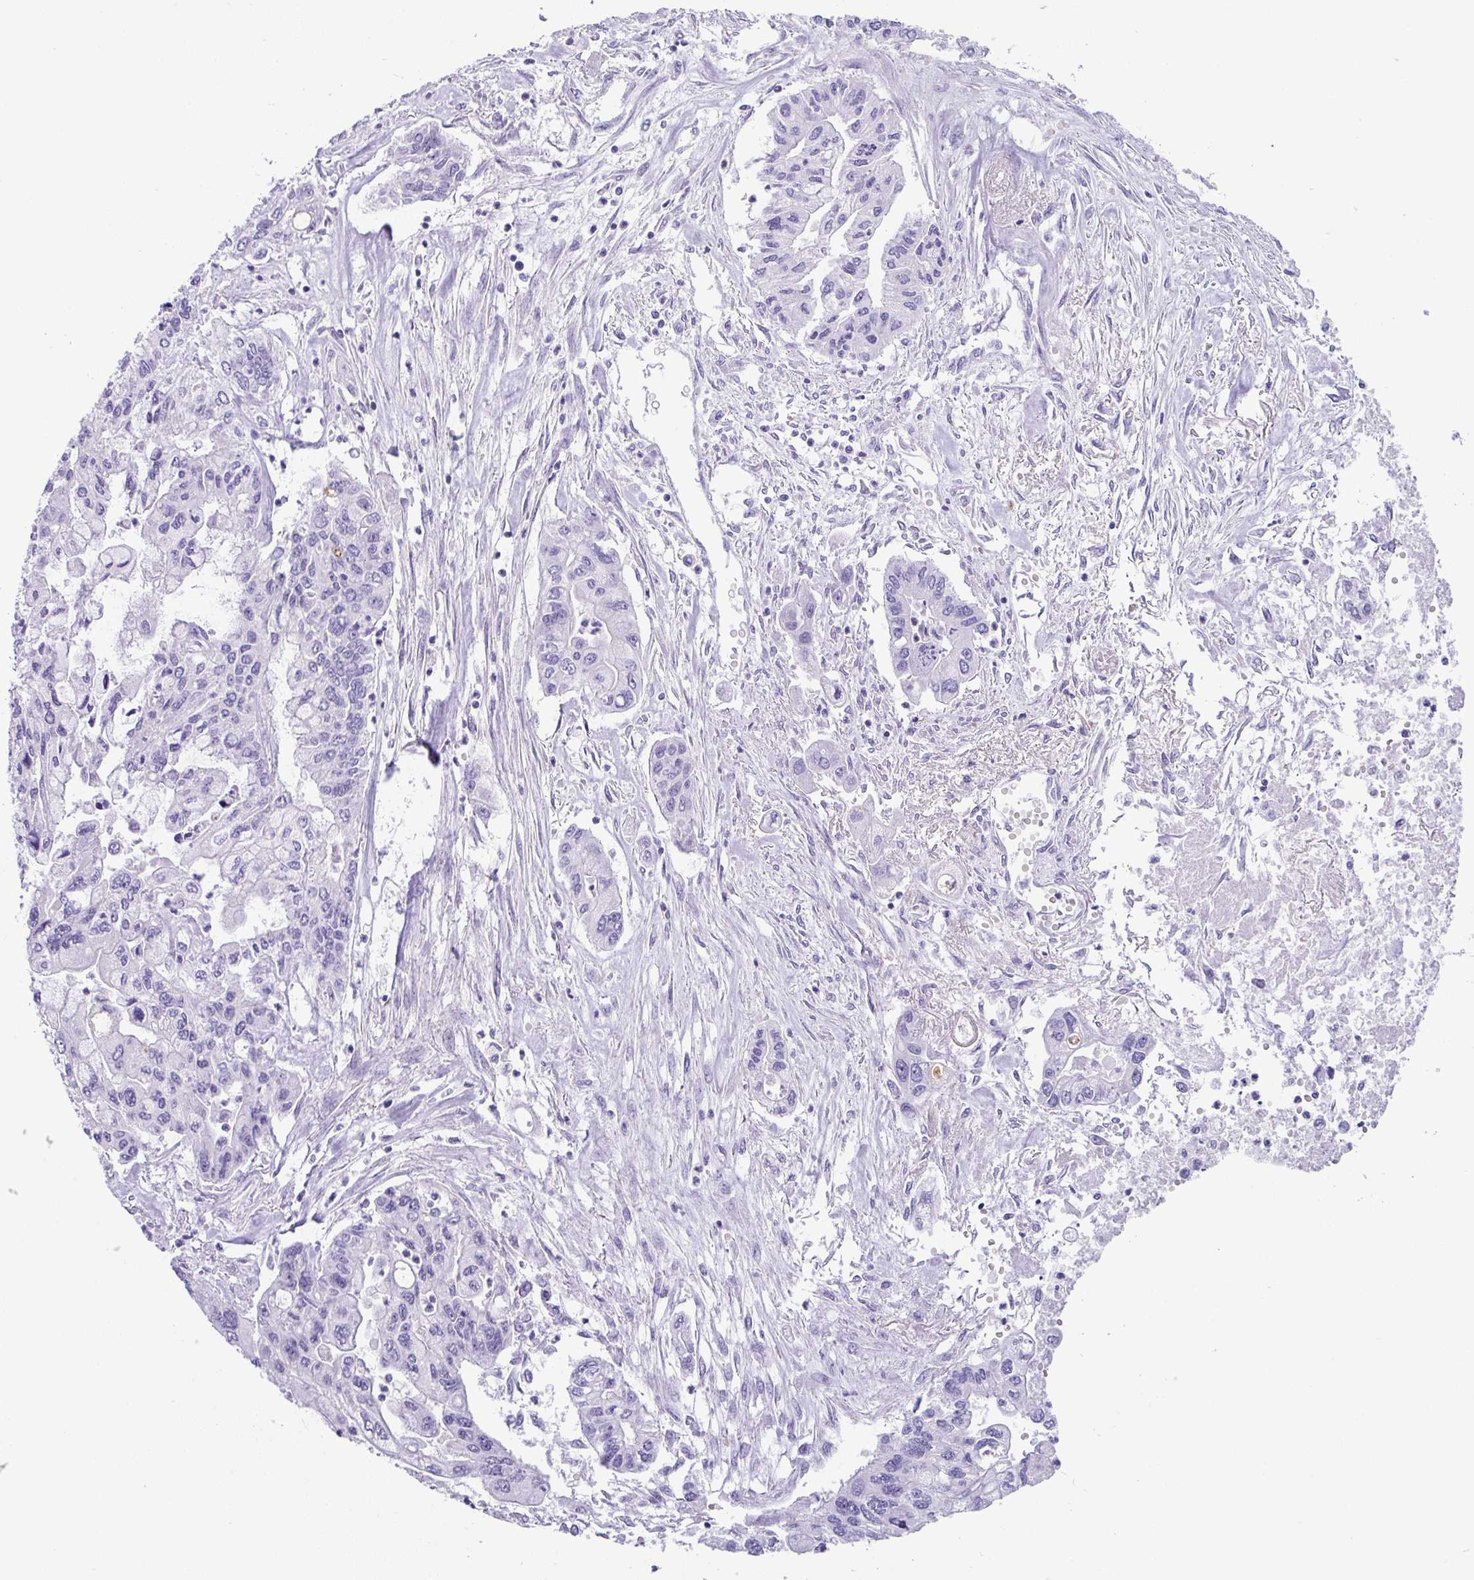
{"staining": {"intensity": "negative", "quantity": "none", "location": "none"}, "tissue": "pancreatic cancer", "cell_type": "Tumor cells", "image_type": "cancer", "snomed": [{"axis": "morphology", "description": "Adenocarcinoma, NOS"}, {"axis": "topography", "description": "Pancreas"}], "caption": "Immunohistochemistry of pancreatic adenocarcinoma reveals no staining in tumor cells.", "gene": "ZG16", "patient": {"sex": "male", "age": 62}}